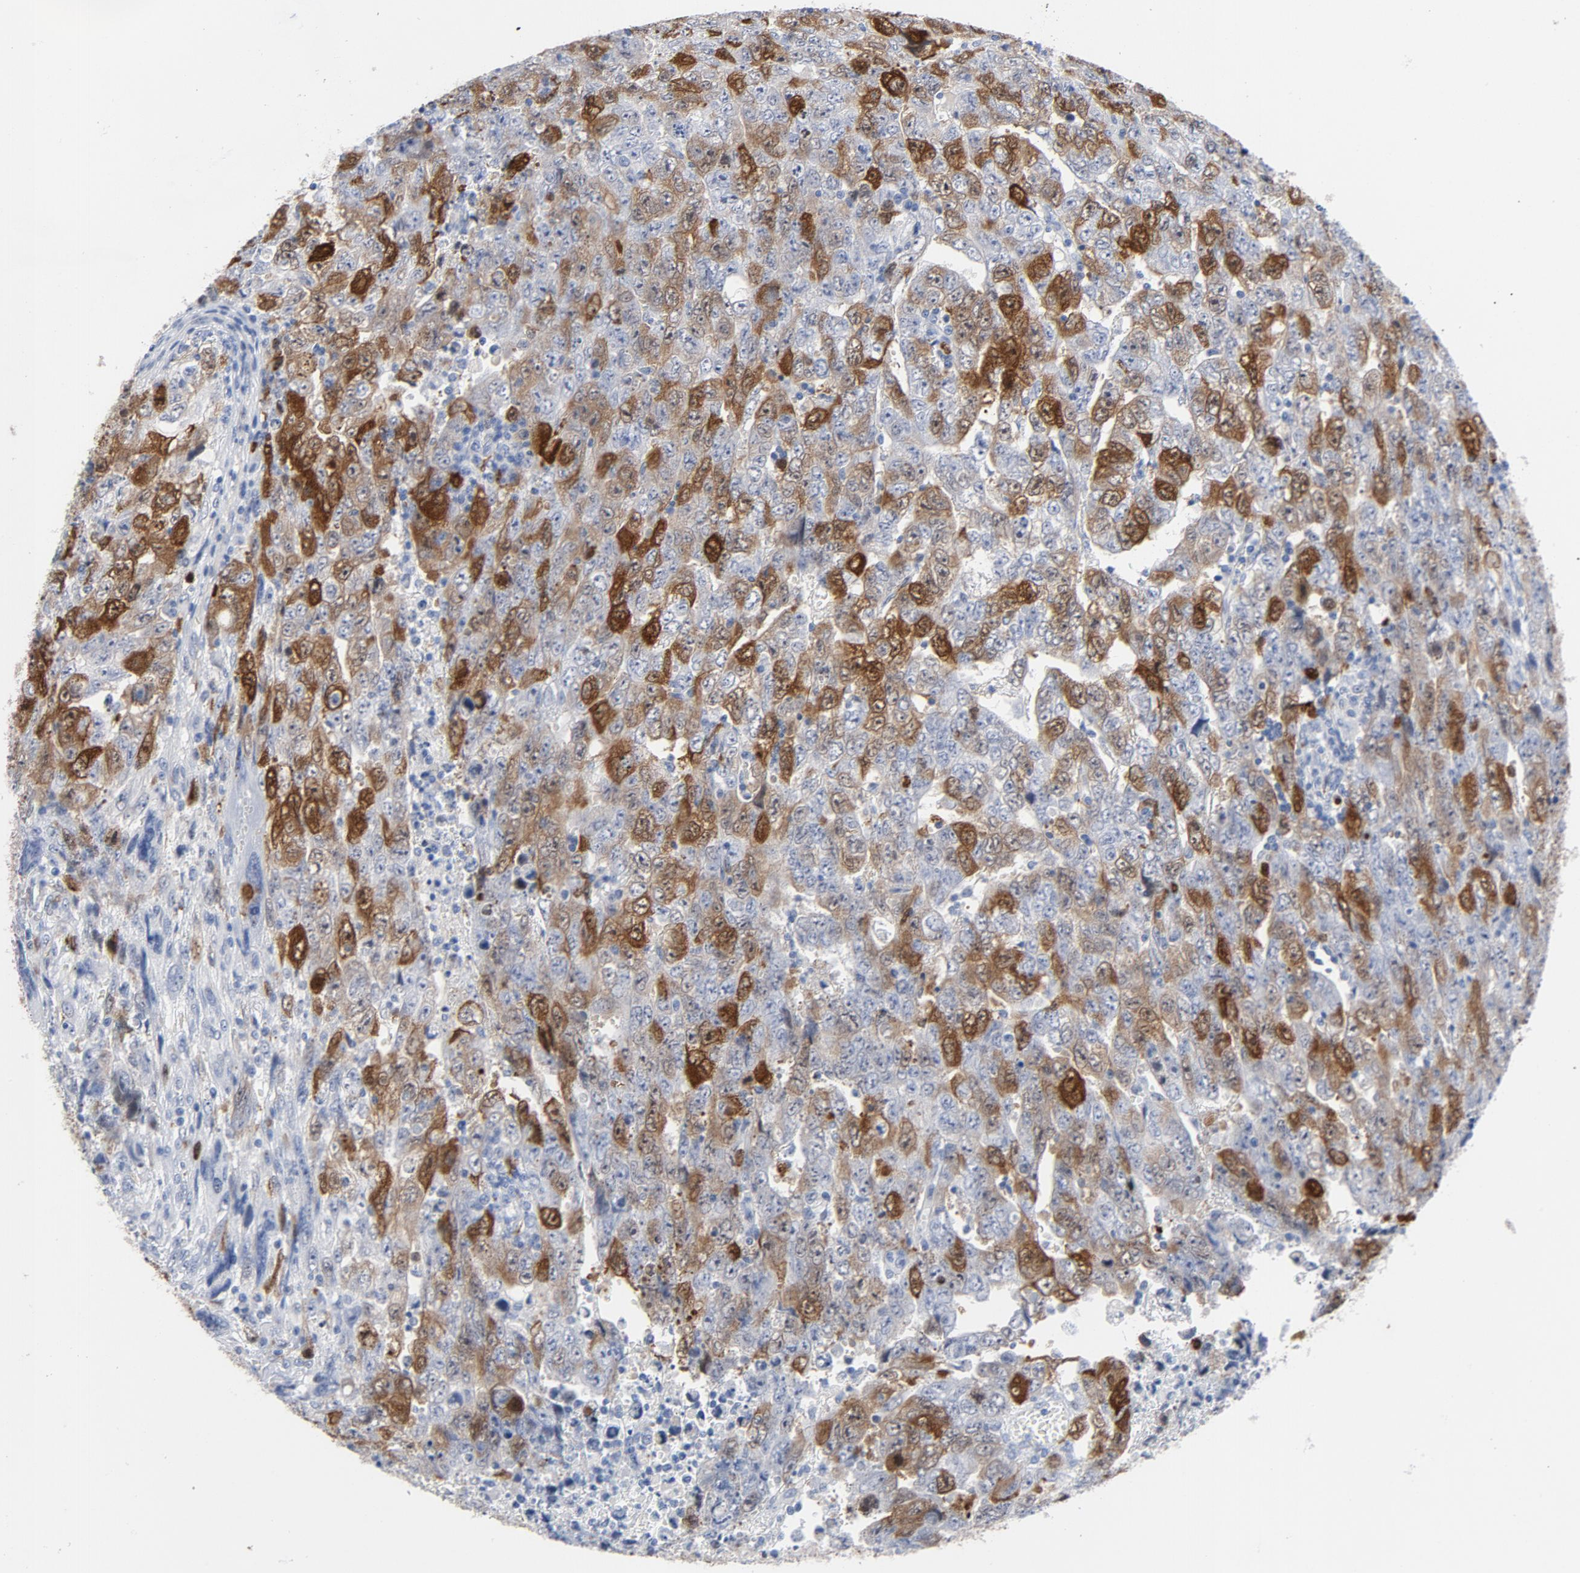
{"staining": {"intensity": "strong", "quantity": ">75%", "location": "cytoplasmic/membranous,nuclear"}, "tissue": "testis cancer", "cell_type": "Tumor cells", "image_type": "cancer", "snomed": [{"axis": "morphology", "description": "Carcinoma, Embryonal, NOS"}, {"axis": "topography", "description": "Testis"}], "caption": "Approximately >75% of tumor cells in embryonal carcinoma (testis) show strong cytoplasmic/membranous and nuclear protein positivity as visualized by brown immunohistochemical staining.", "gene": "CDC20", "patient": {"sex": "male", "age": 28}}